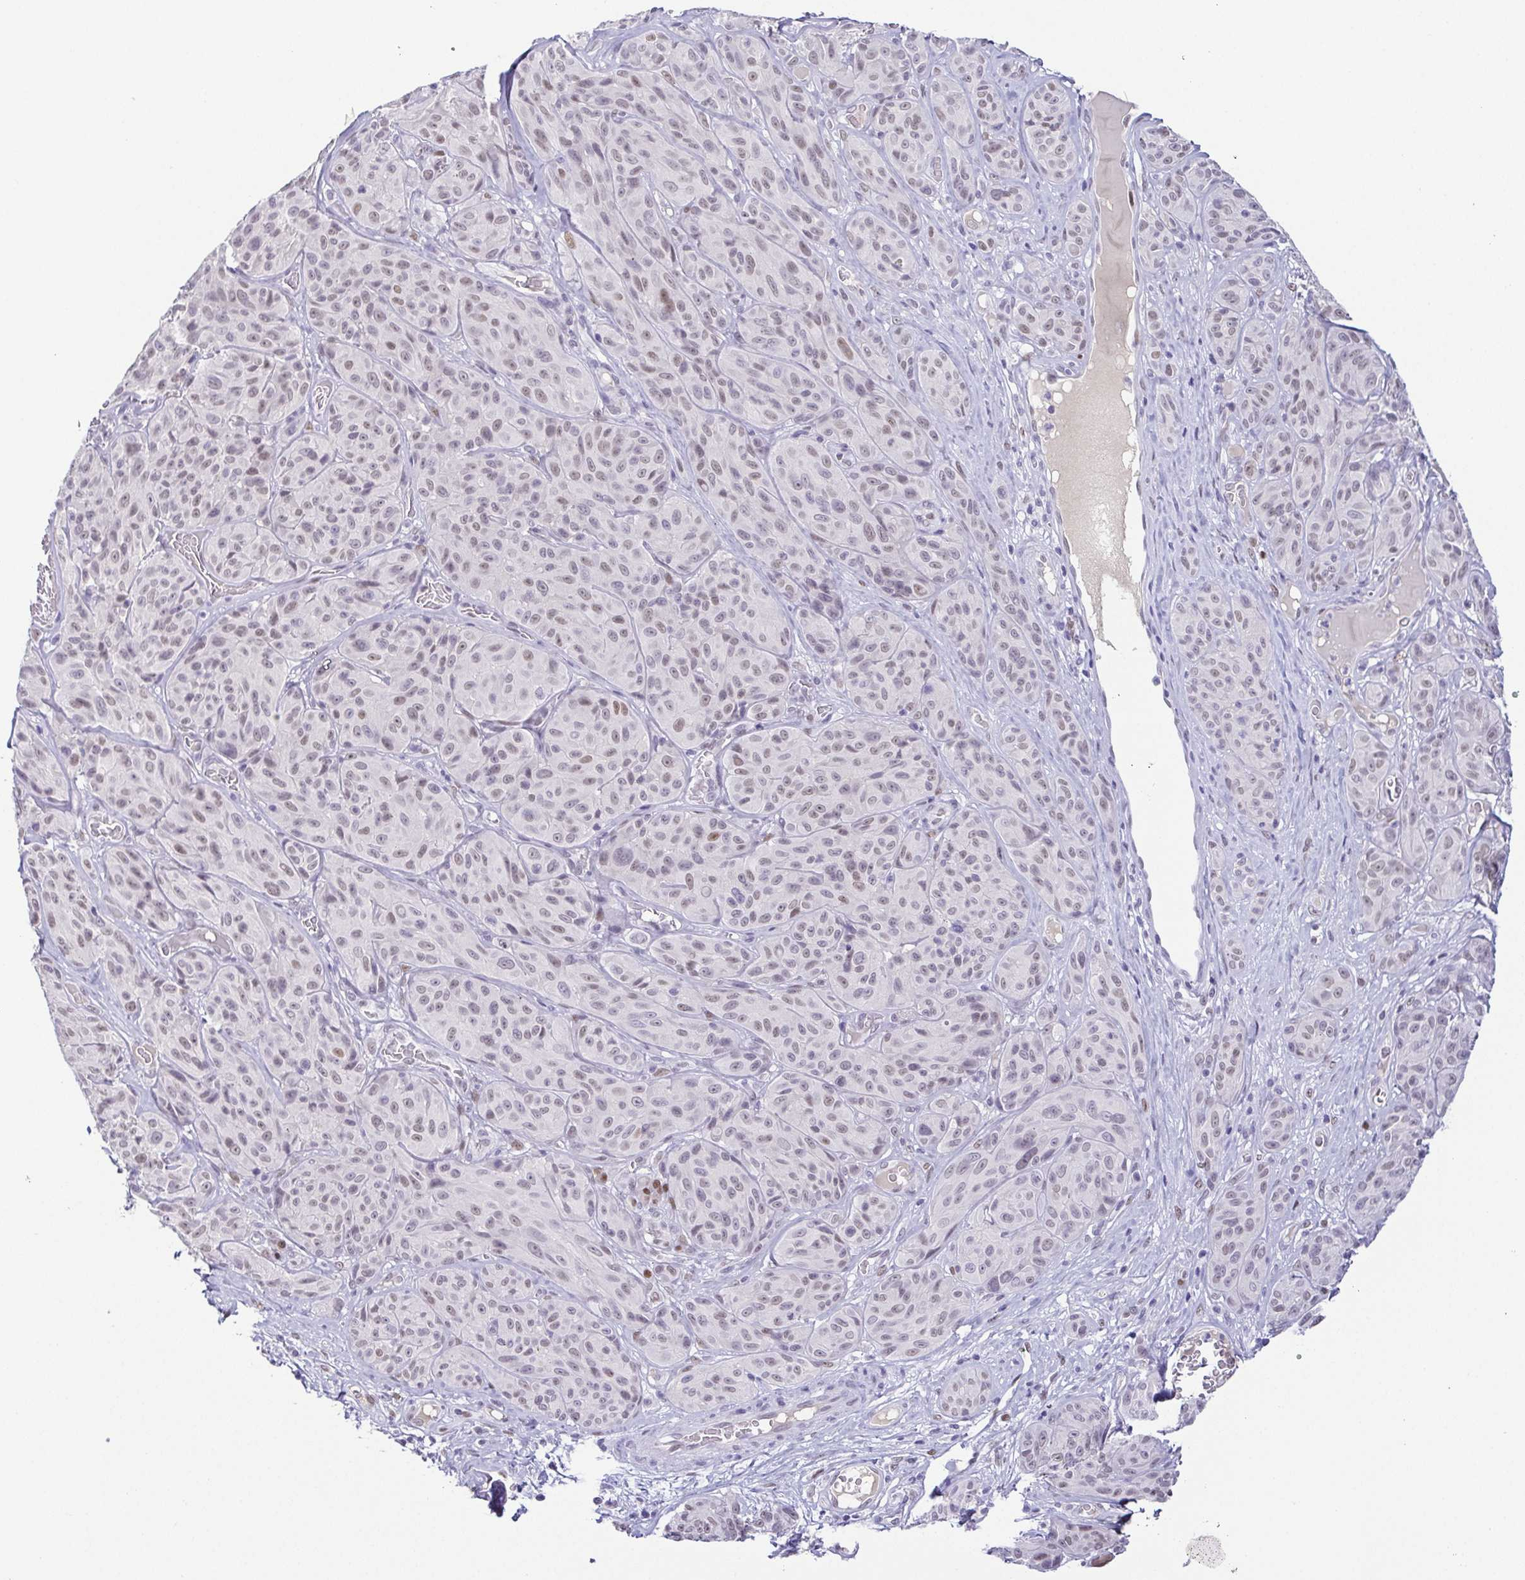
{"staining": {"intensity": "moderate", "quantity": "<25%", "location": "nuclear"}, "tissue": "melanoma", "cell_type": "Tumor cells", "image_type": "cancer", "snomed": [{"axis": "morphology", "description": "Malignant melanoma, NOS"}, {"axis": "topography", "description": "Skin"}], "caption": "Melanoma tissue reveals moderate nuclear positivity in approximately <25% of tumor cells", "gene": "TCF3", "patient": {"sex": "male", "age": 91}}